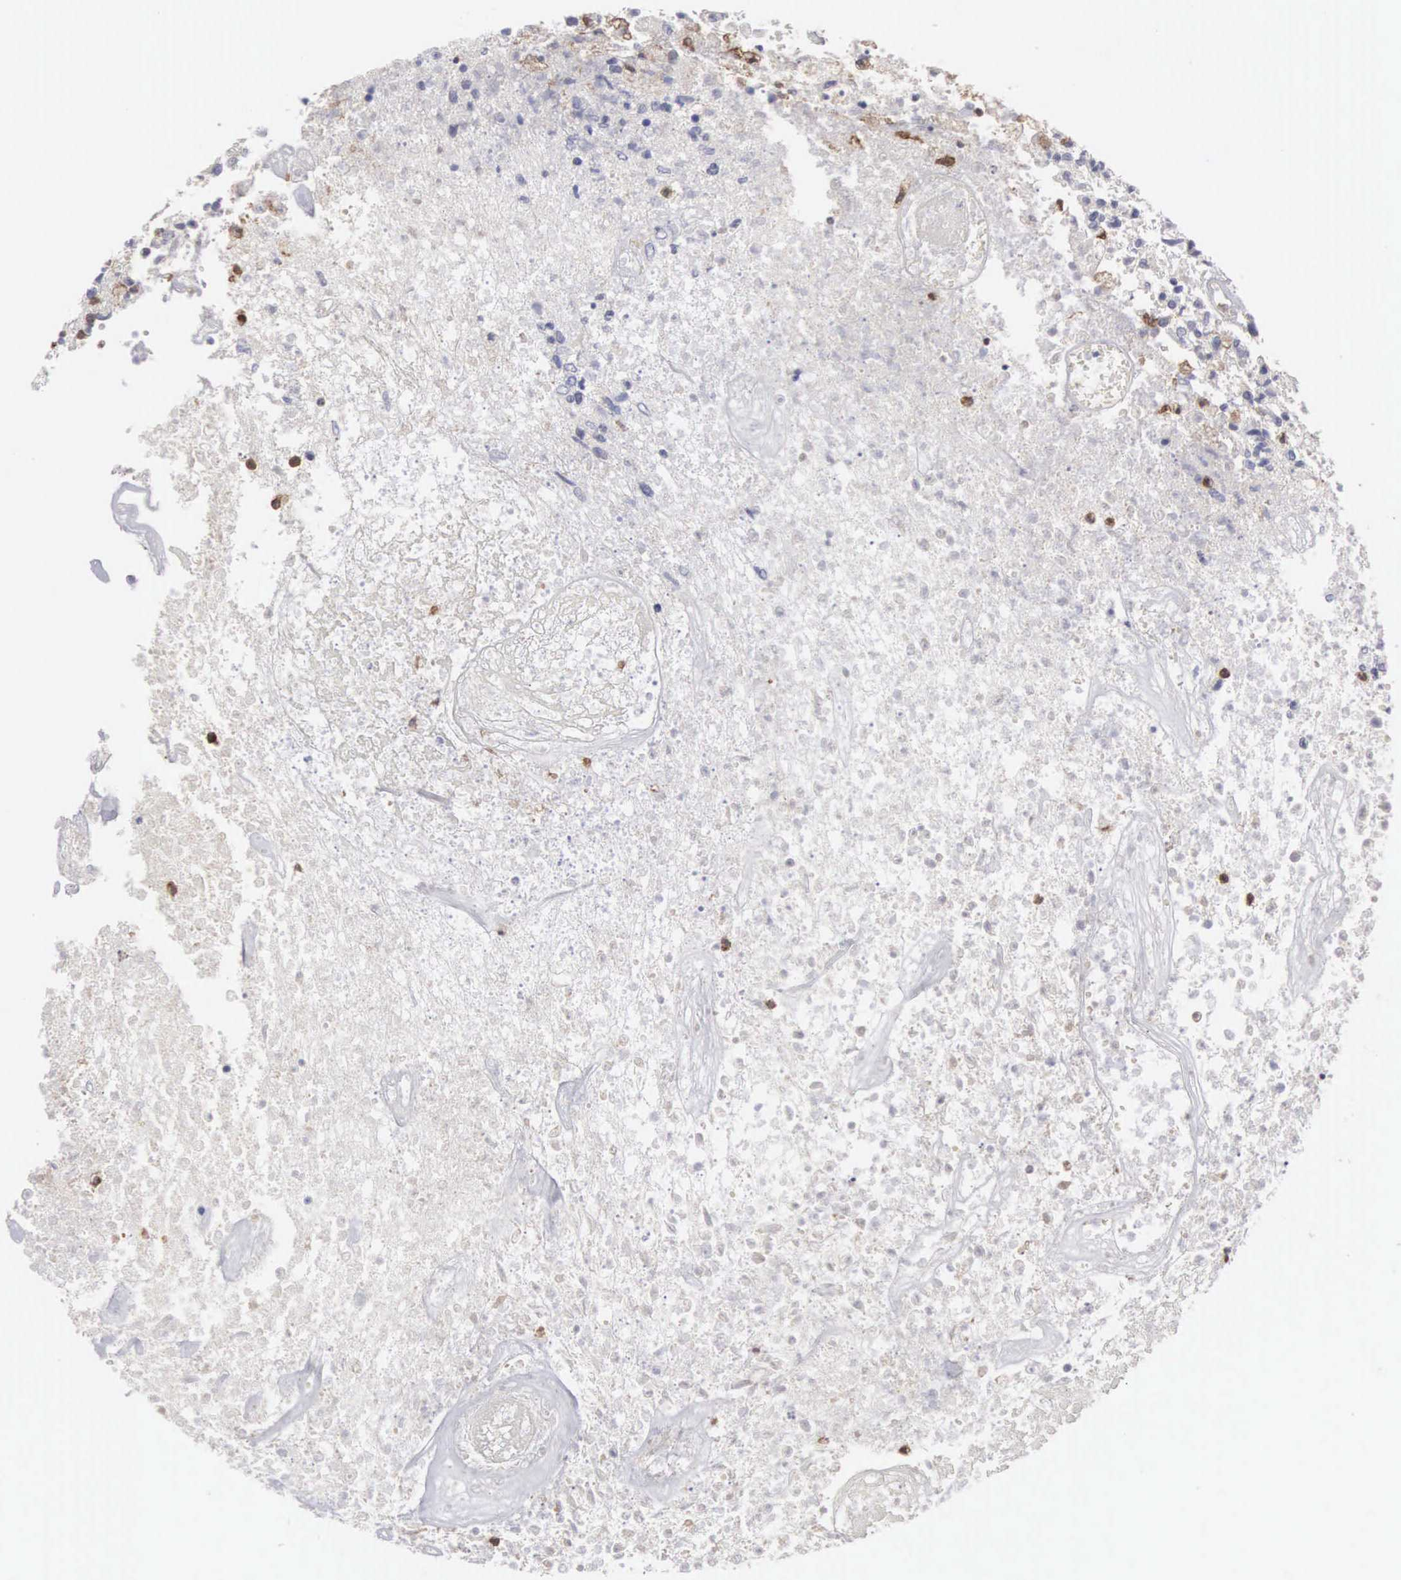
{"staining": {"intensity": "weak", "quantity": "<25%", "location": "cytoplasmic/membranous,nuclear"}, "tissue": "glioma", "cell_type": "Tumor cells", "image_type": "cancer", "snomed": [{"axis": "morphology", "description": "Glioma, malignant, High grade"}, {"axis": "topography", "description": "Brain"}], "caption": "Tumor cells are negative for brown protein staining in malignant glioma (high-grade).", "gene": "SH3BP1", "patient": {"sex": "male", "age": 77}}